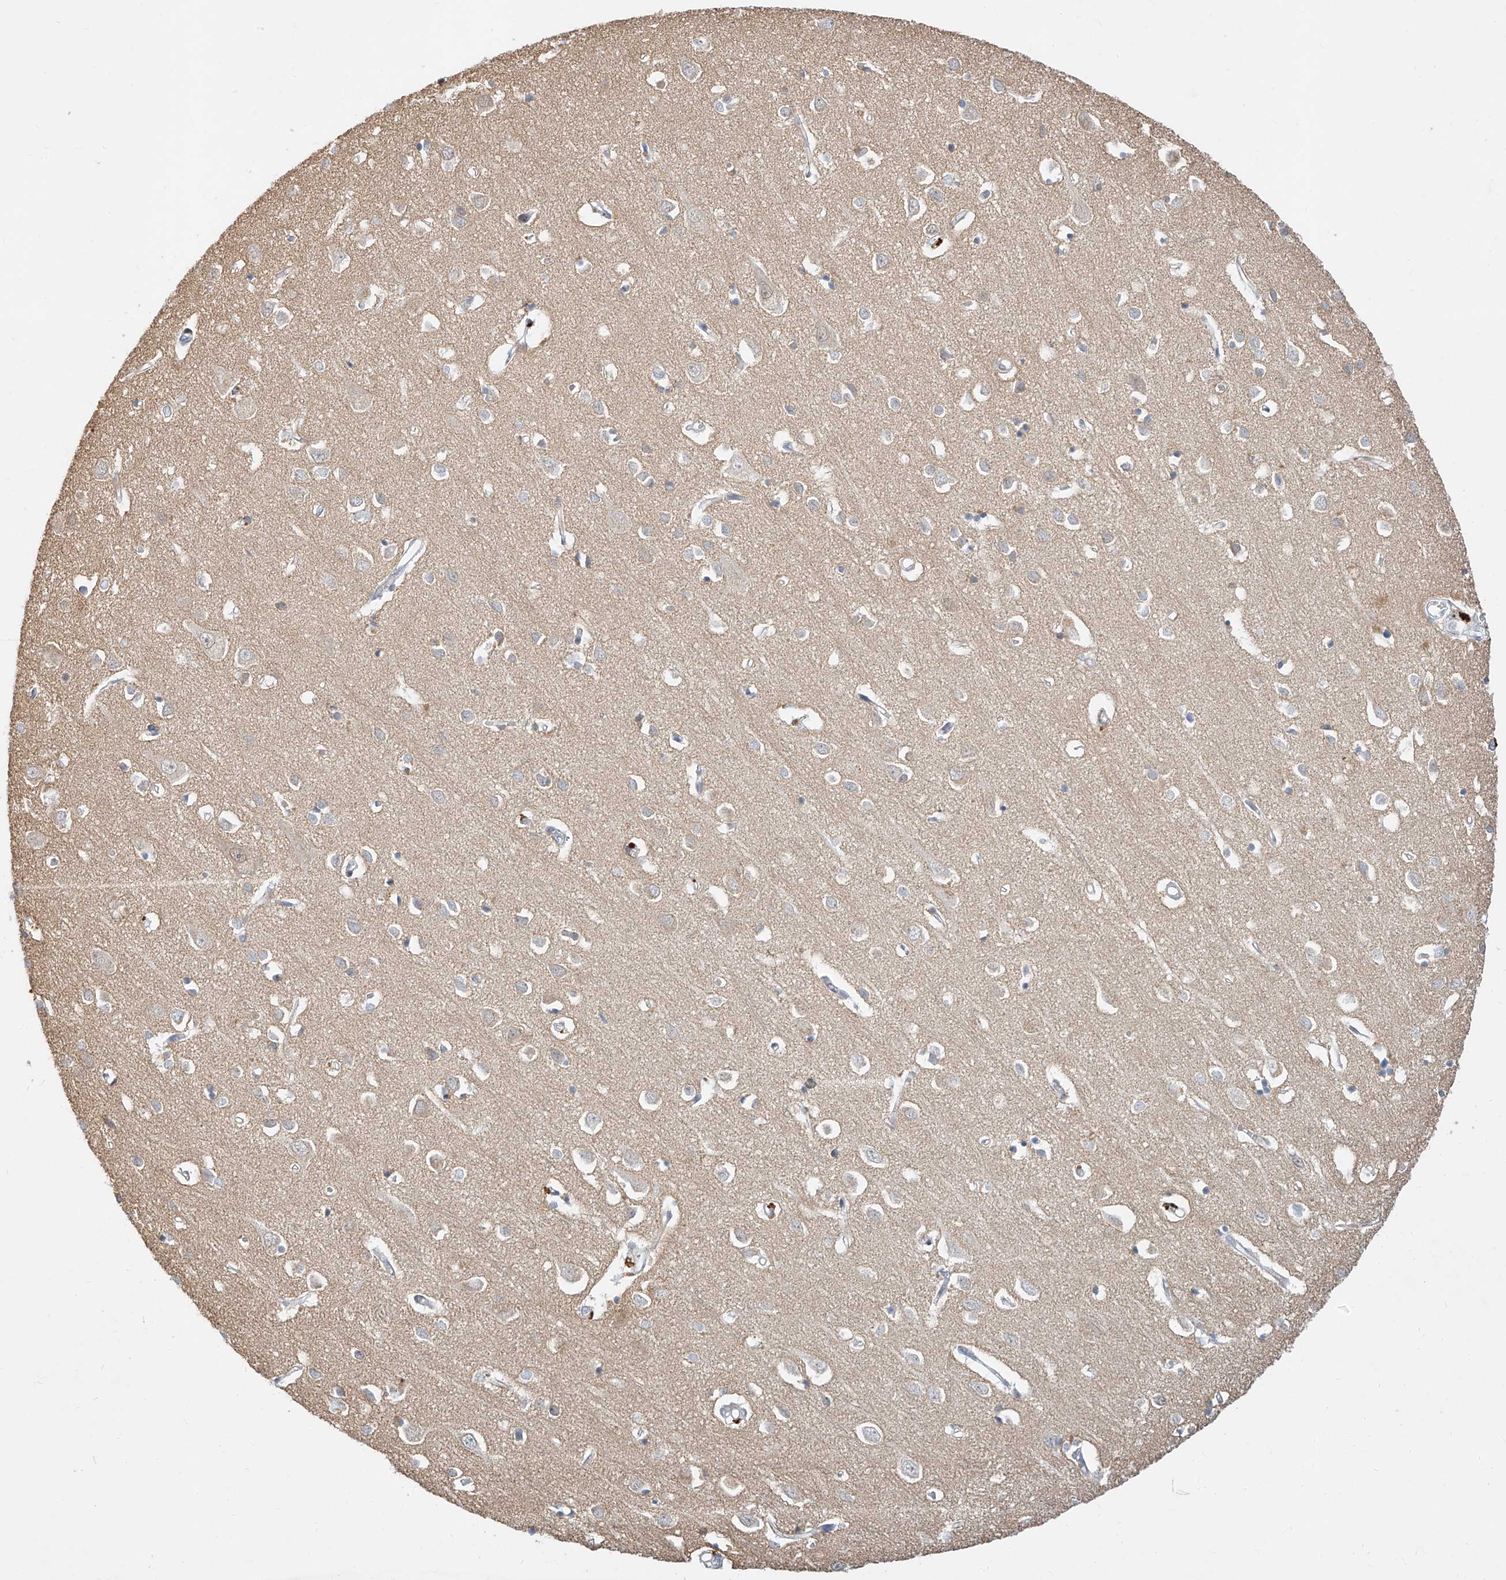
{"staining": {"intensity": "negative", "quantity": "none", "location": "none"}, "tissue": "cerebral cortex", "cell_type": "Endothelial cells", "image_type": "normal", "snomed": [{"axis": "morphology", "description": "Normal tissue, NOS"}, {"axis": "topography", "description": "Cerebral cortex"}], "caption": "DAB immunohistochemical staining of unremarkable cerebral cortex exhibits no significant expression in endothelial cells.", "gene": "DIRAS3", "patient": {"sex": "female", "age": 64}}